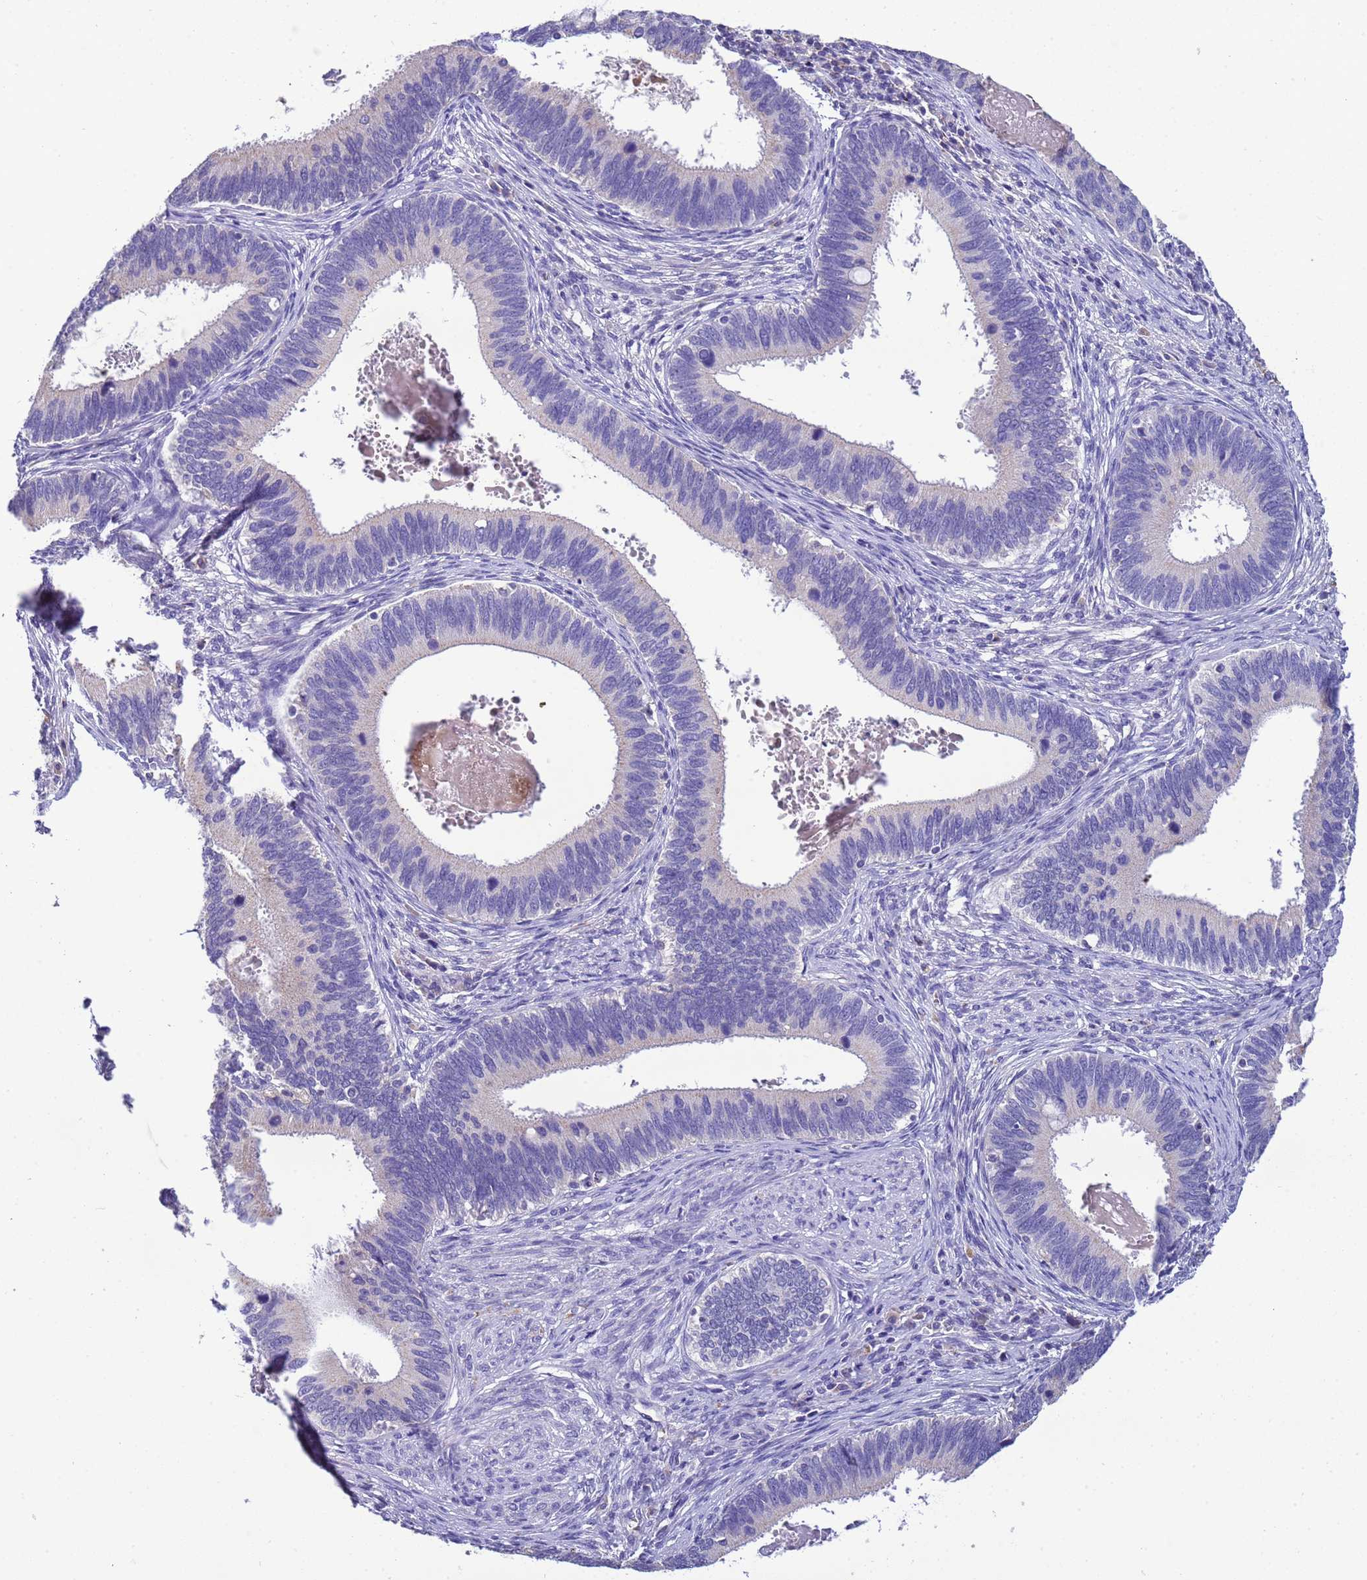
{"staining": {"intensity": "negative", "quantity": "none", "location": "none"}, "tissue": "cervical cancer", "cell_type": "Tumor cells", "image_type": "cancer", "snomed": [{"axis": "morphology", "description": "Adenocarcinoma, NOS"}, {"axis": "topography", "description": "Cervix"}], "caption": "Cervical adenocarcinoma was stained to show a protein in brown. There is no significant expression in tumor cells.", "gene": "SLC24A3", "patient": {"sex": "female", "age": 42}}